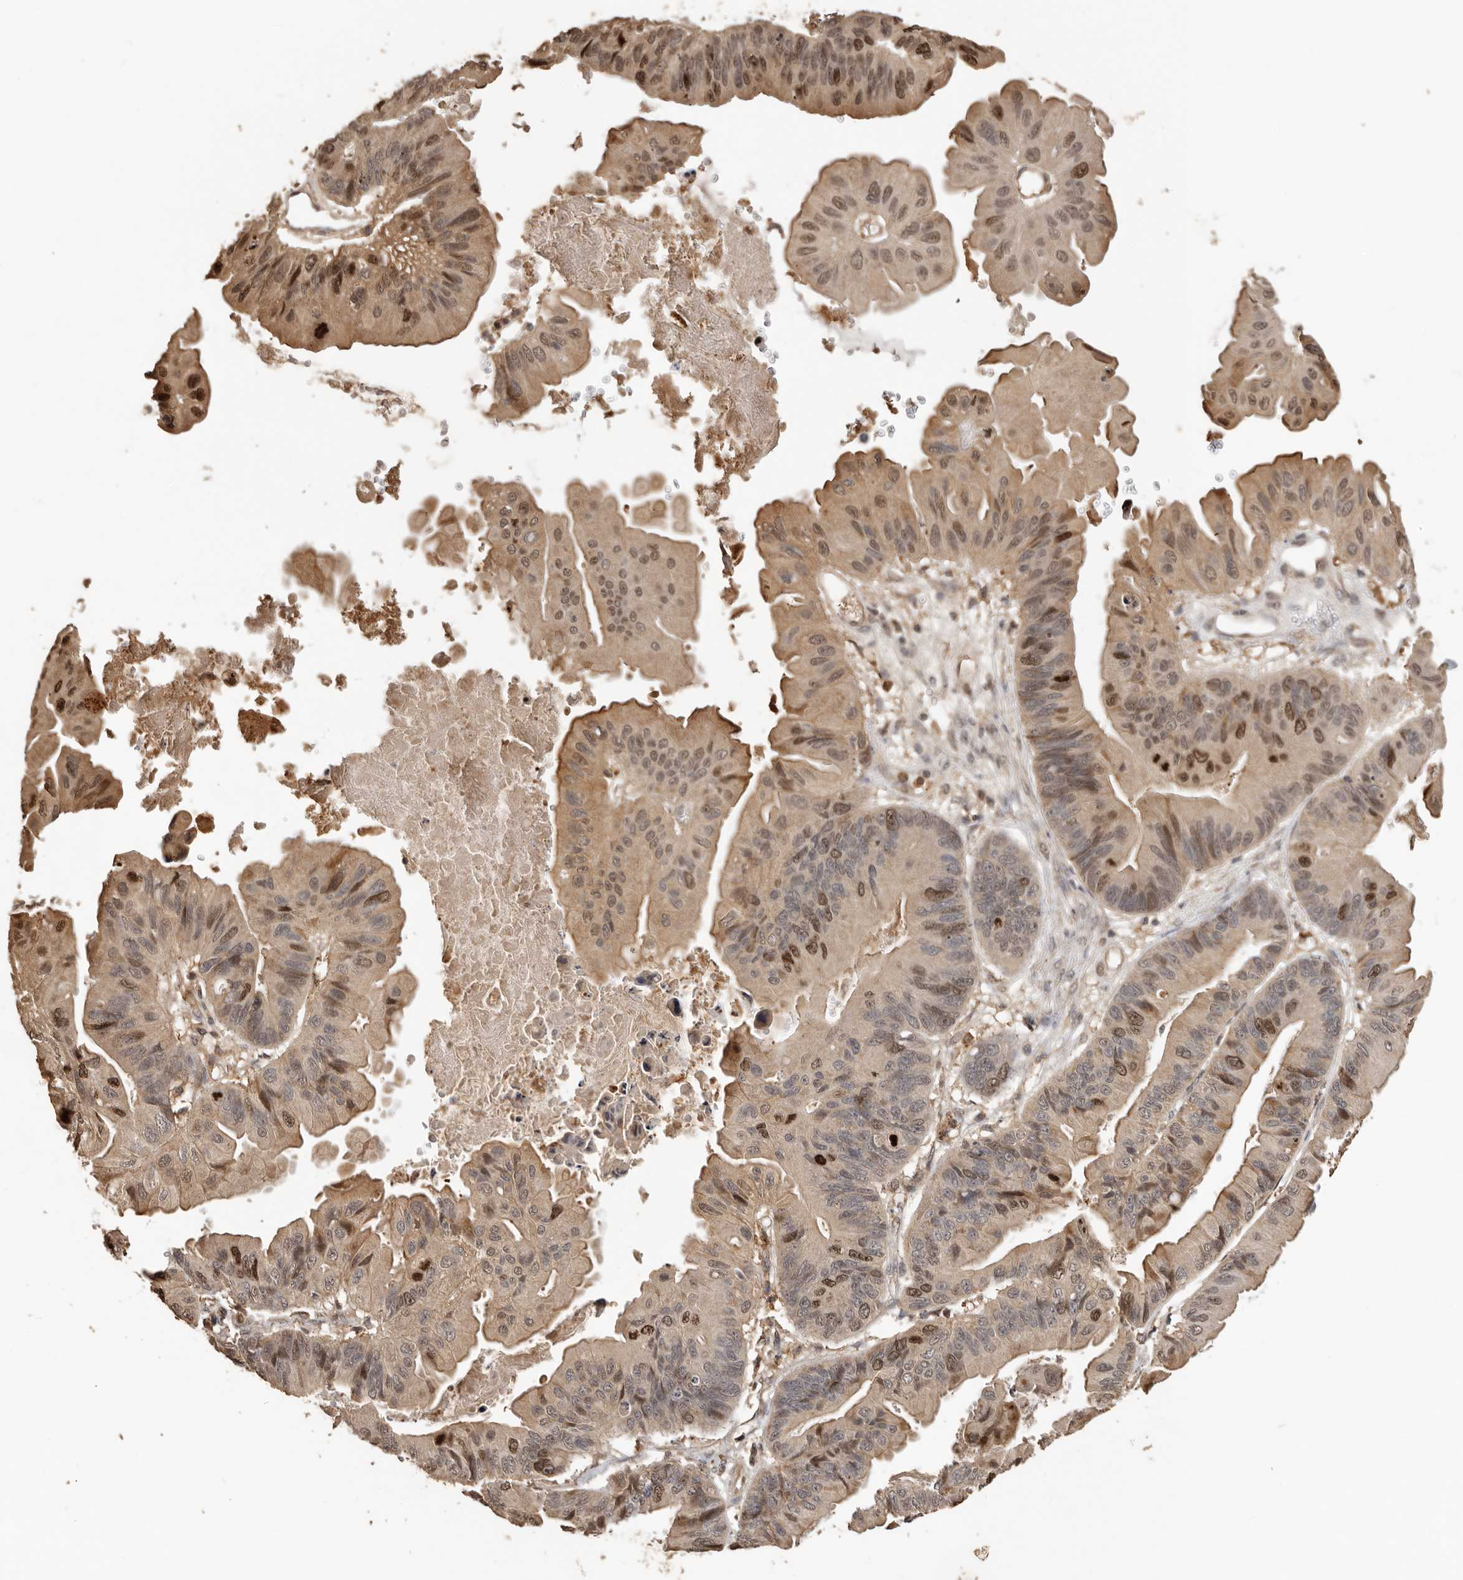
{"staining": {"intensity": "moderate", "quantity": ">75%", "location": "cytoplasmic/membranous,nuclear"}, "tissue": "ovarian cancer", "cell_type": "Tumor cells", "image_type": "cancer", "snomed": [{"axis": "morphology", "description": "Cystadenocarcinoma, mucinous, NOS"}, {"axis": "topography", "description": "Ovary"}], "caption": "Immunohistochemical staining of human ovarian cancer displays moderate cytoplasmic/membranous and nuclear protein expression in about >75% of tumor cells. The staining was performed using DAB to visualize the protein expression in brown, while the nuclei were stained in blue with hematoxylin (Magnification: 20x).", "gene": "KIF2B", "patient": {"sex": "female", "age": 61}}